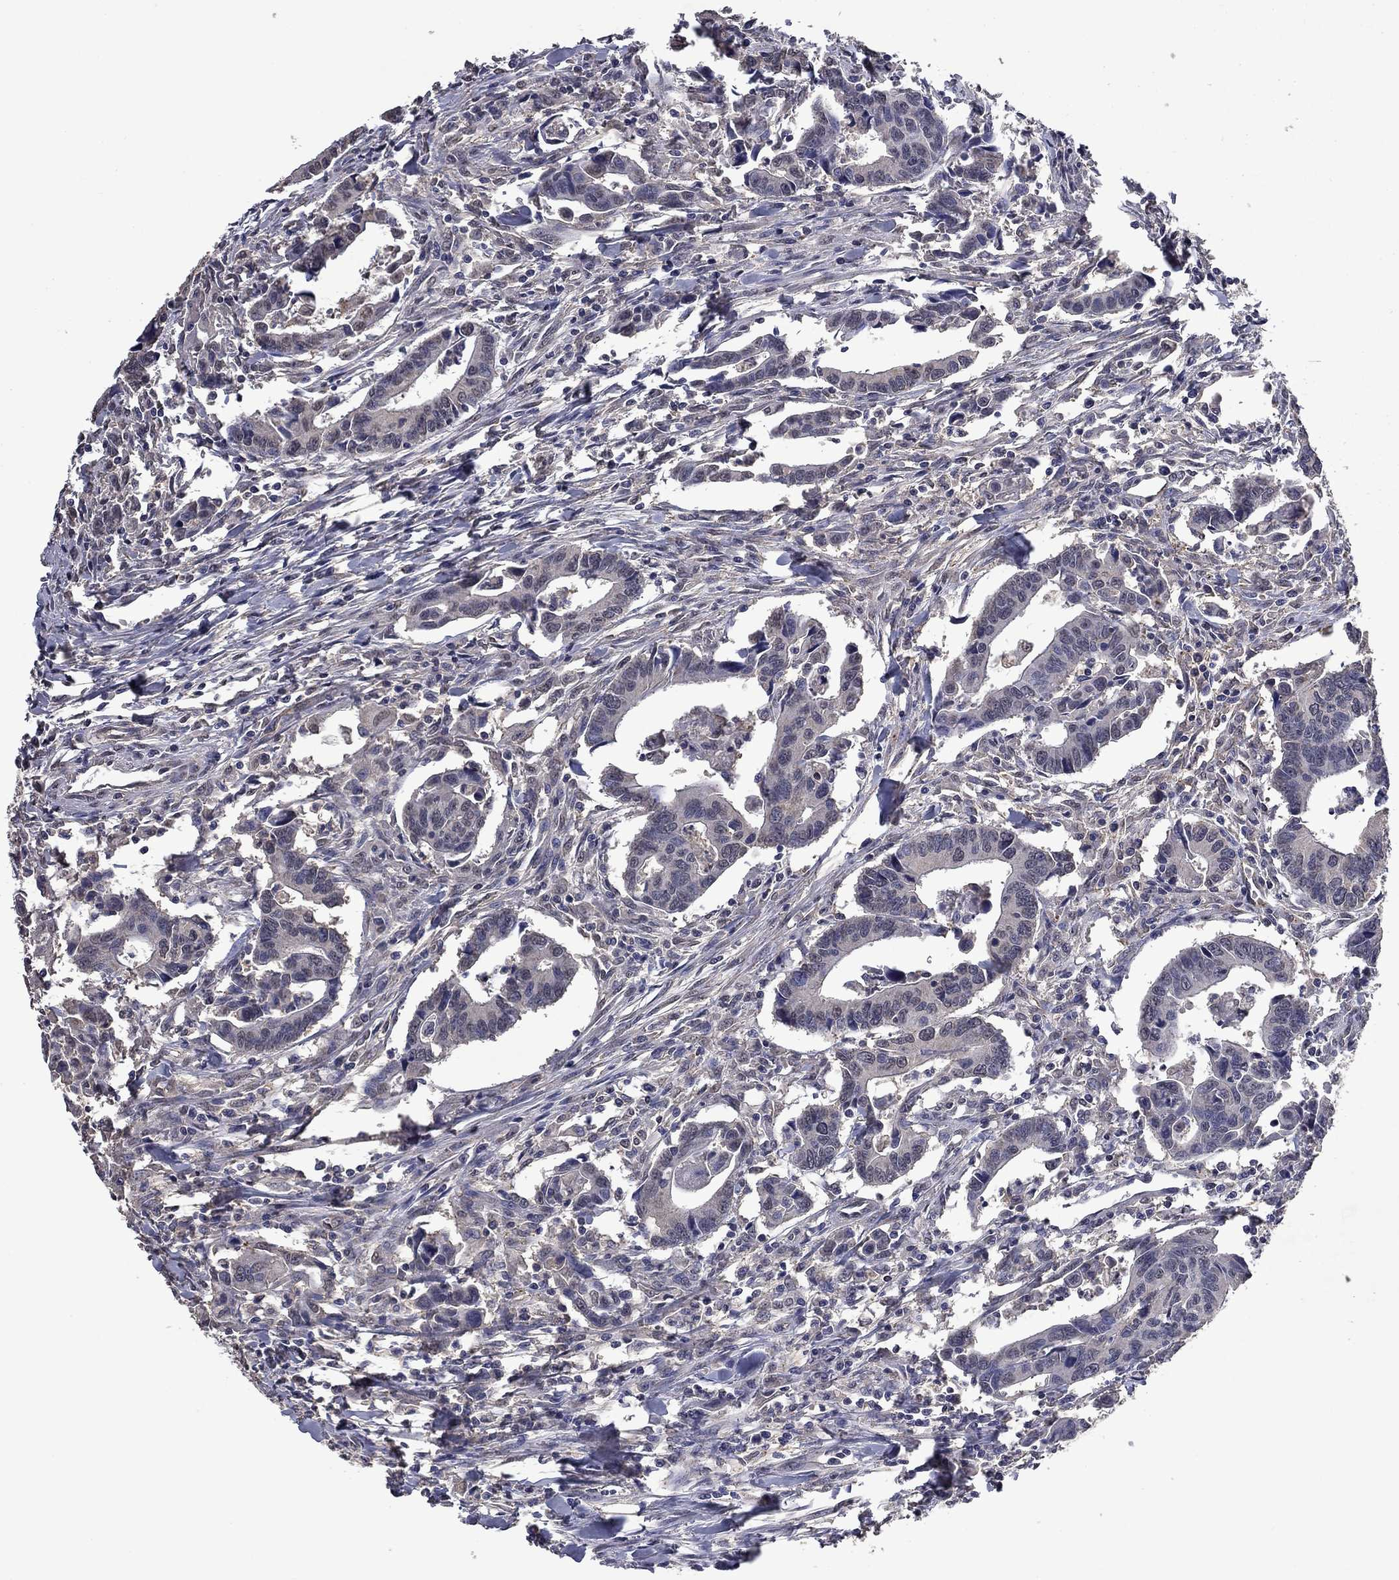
{"staining": {"intensity": "negative", "quantity": "none", "location": "none"}, "tissue": "colorectal cancer", "cell_type": "Tumor cells", "image_type": "cancer", "snomed": [{"axis": "morphology", "description": "Adenocarcinoma, NOS"}, {"axis": "topography", "description": "Rectum"}], "caption": "Immunohistochemistry (IHC) histopathology image of colorectal adenocarcinoma stained for a protein (brown), which reveals no staining in tumor cells.", "gene": "MFAP3L", "patient": {"sex": "male", "age": 67}}